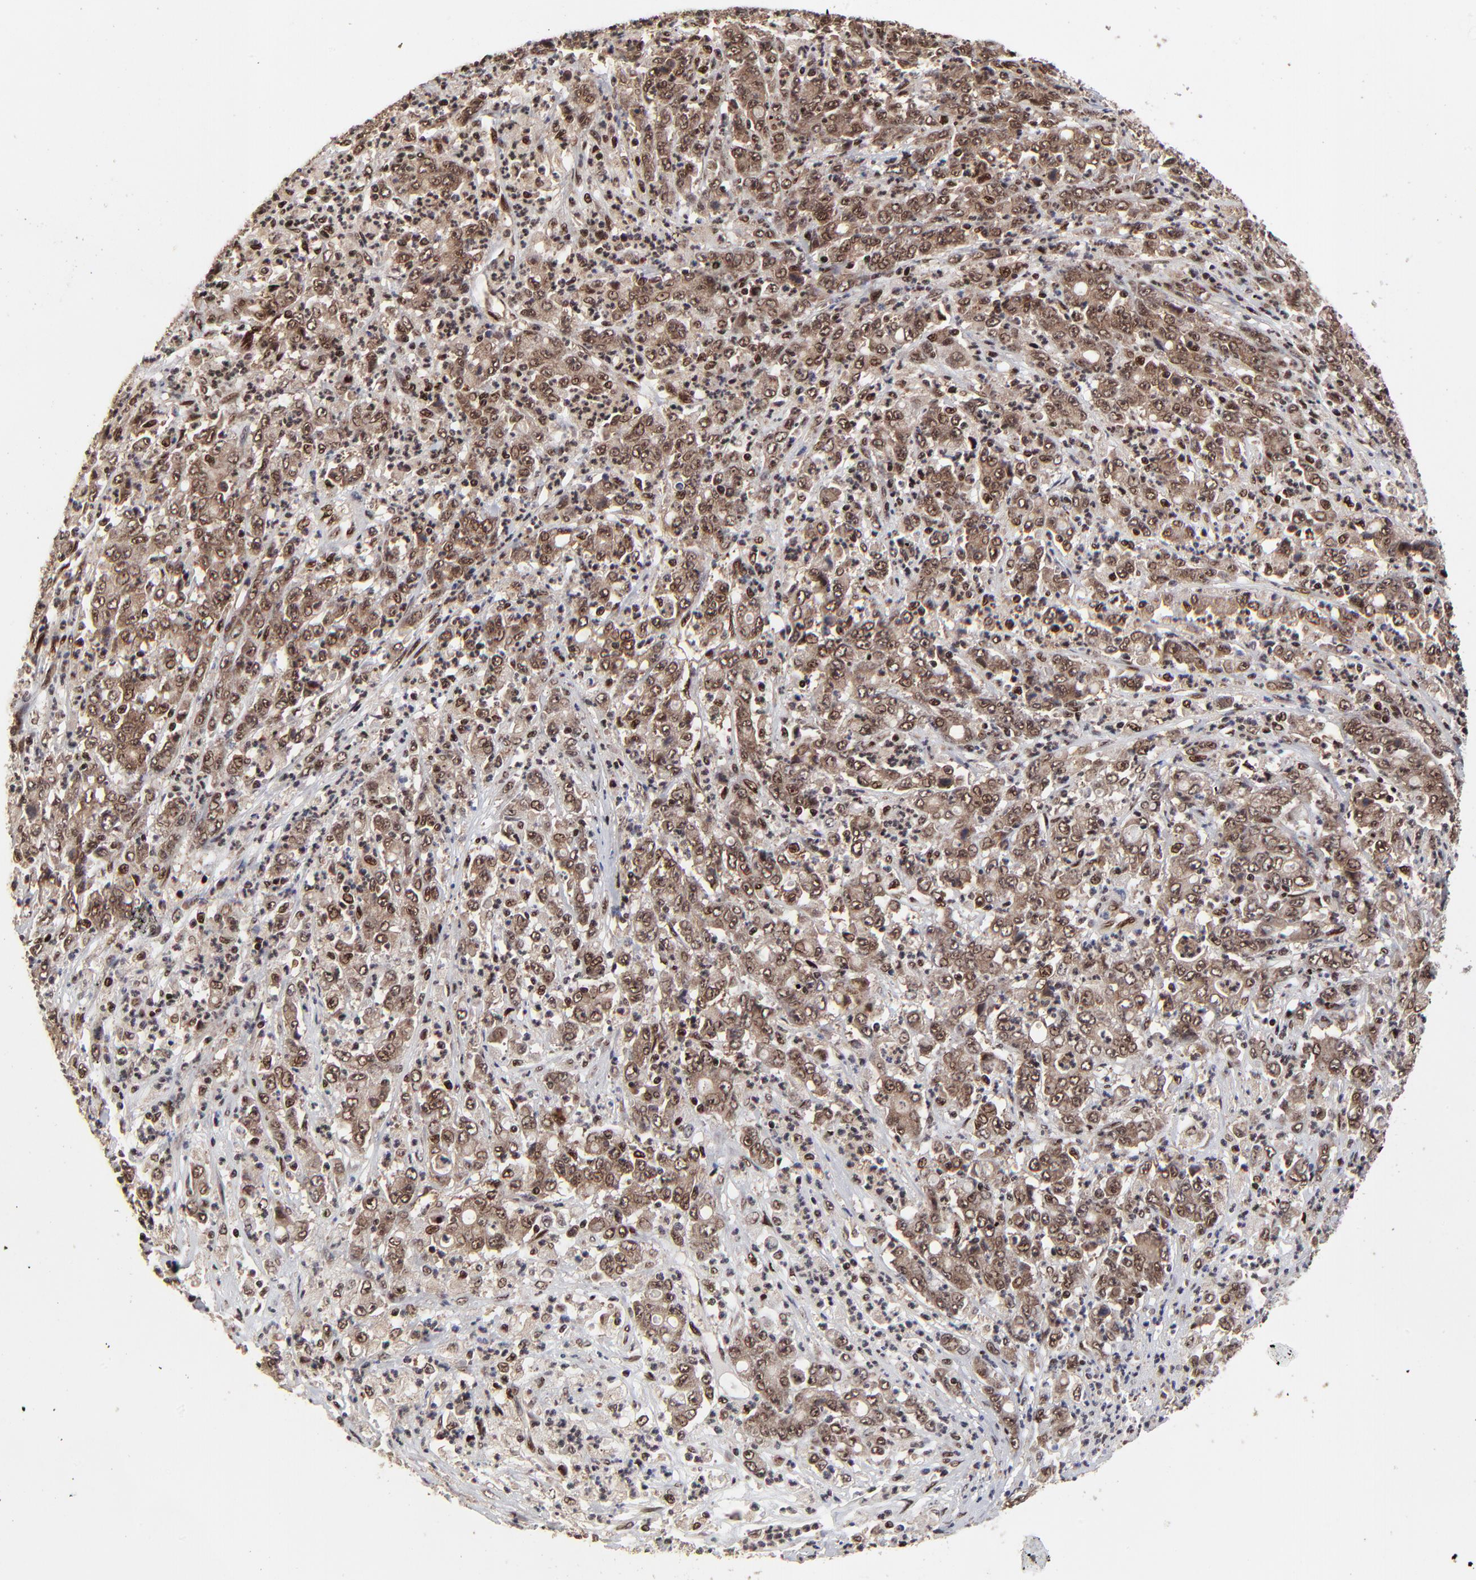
{"staining": {"intensity": "moderate", "quantity": ">75%", "location": "cytoplasmic/membranous,nuclear"}, "tissue": "stomach cancer", "cell_type": "Tumor cells", "image_type": "cancer", "snomed": [{"axis": "morphology", "description": "Adenocarcinoma, NOS"}, {"axis": "topography", "description": "Stomach, lower"}], "caption": "Brown immunohistochemical staining in adenocarcinoma (stomach) exhibits moderate cytoplasmic/membranous and nuclear positivity in approximately >75% of tumor cells. (Stains: DAB in brown, nuclei in blue, Microscopy: brightfield microscopy at high magnification).", "gene": "RBM22", "patient": {"sex": "female", "age": 71}}